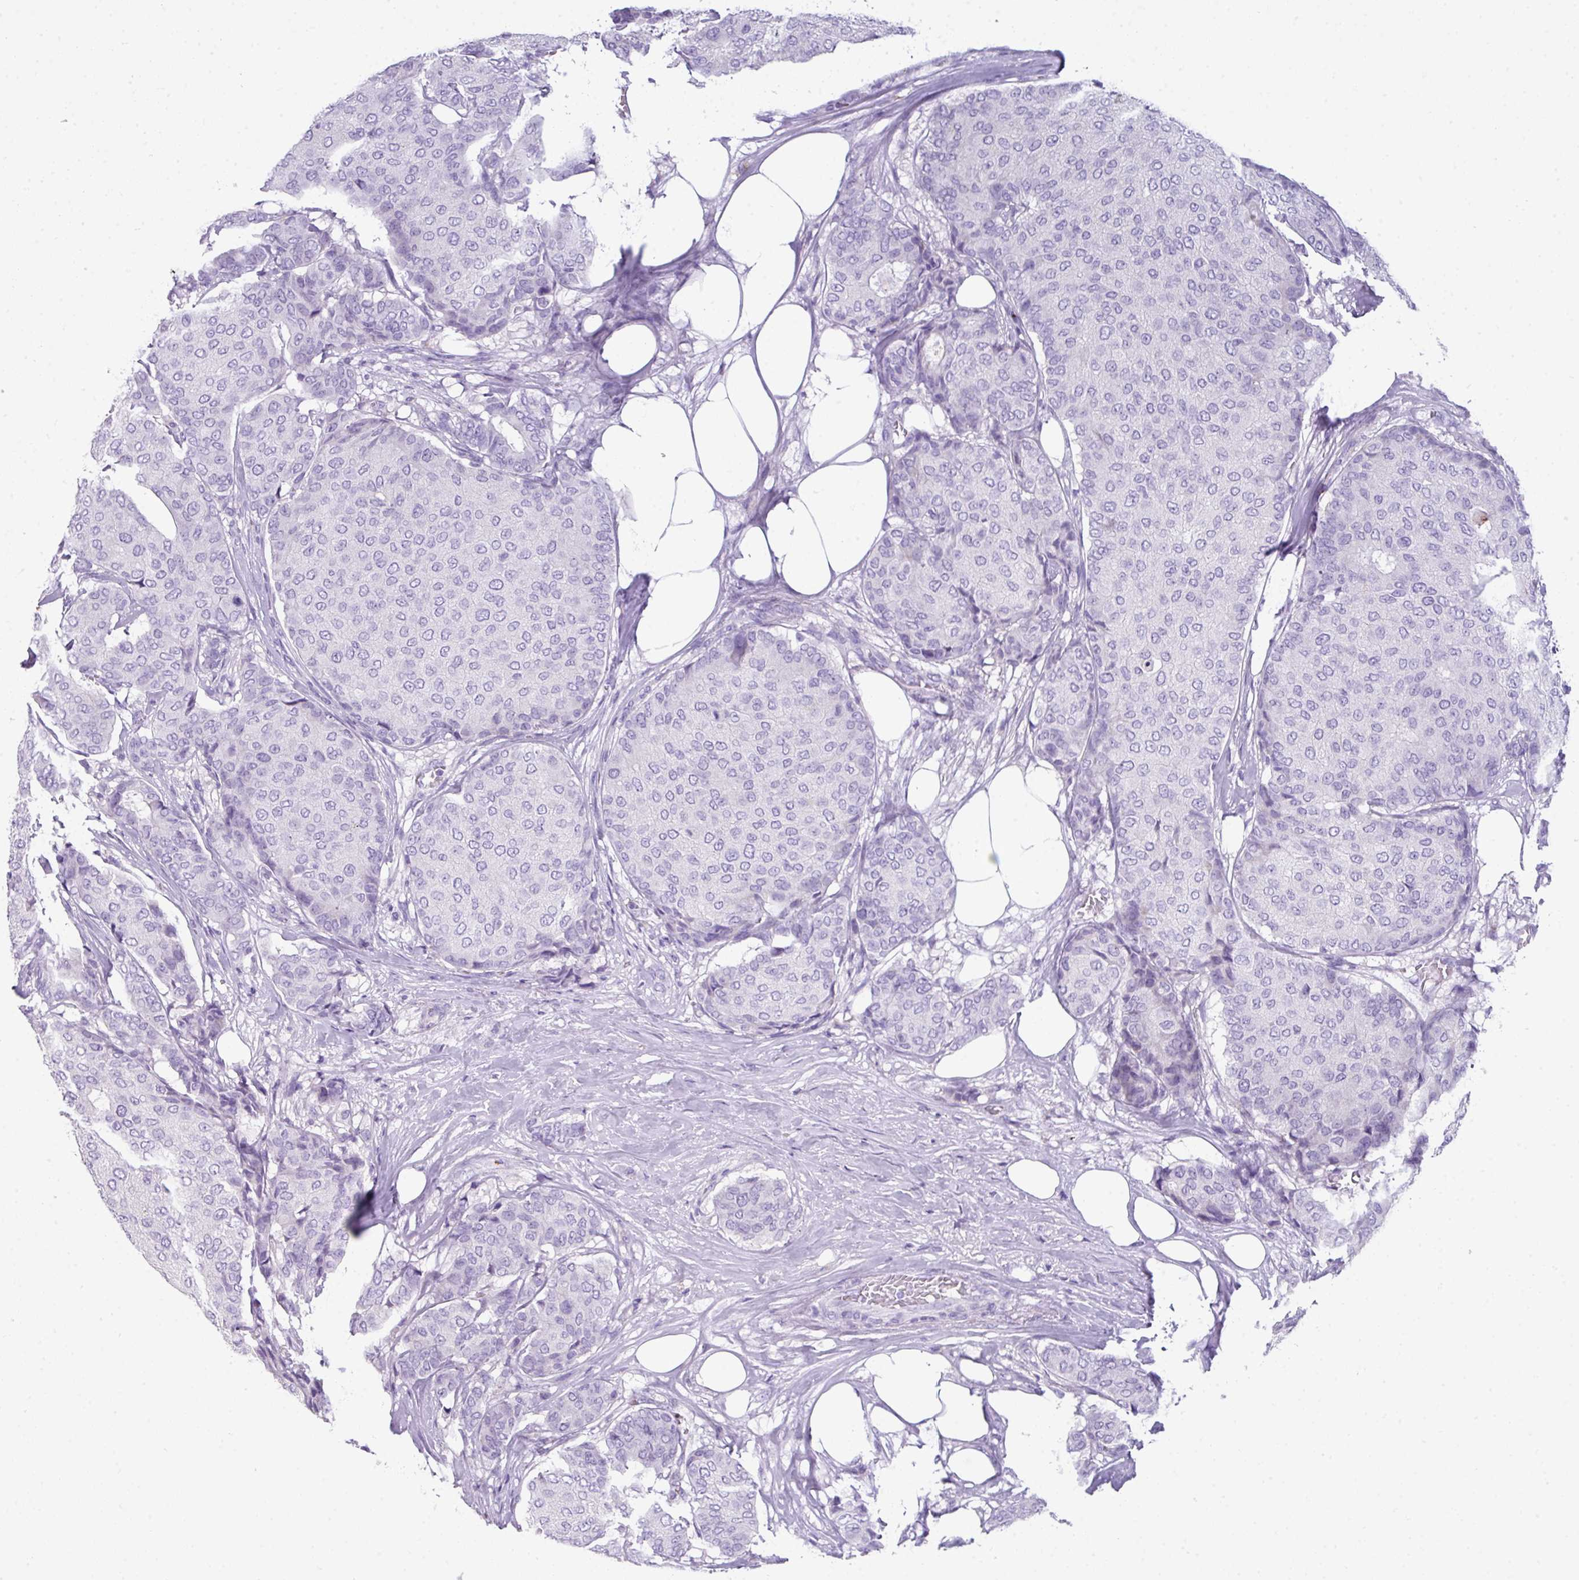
{"staining": {"intensity": "negative", "quantity": "none", "location": "none"}, "tissue": "breast cancer", "cell_type": "Tumor cells", "image_type": "cancer", "snomed": [{"axis": "morphology", "description": "Duct carcinoma"}, {"axis": "topography", "description": "Breast"}], "caption": "There is no significant expression in tumor cells of breast cancer. (Stains: DAB IHC with hematoxylin counter stain, Microscopy: brightfield microscopy at high magnification).", "gene": "ZNF568", "patient": {"sex": "female", "age": 75}}